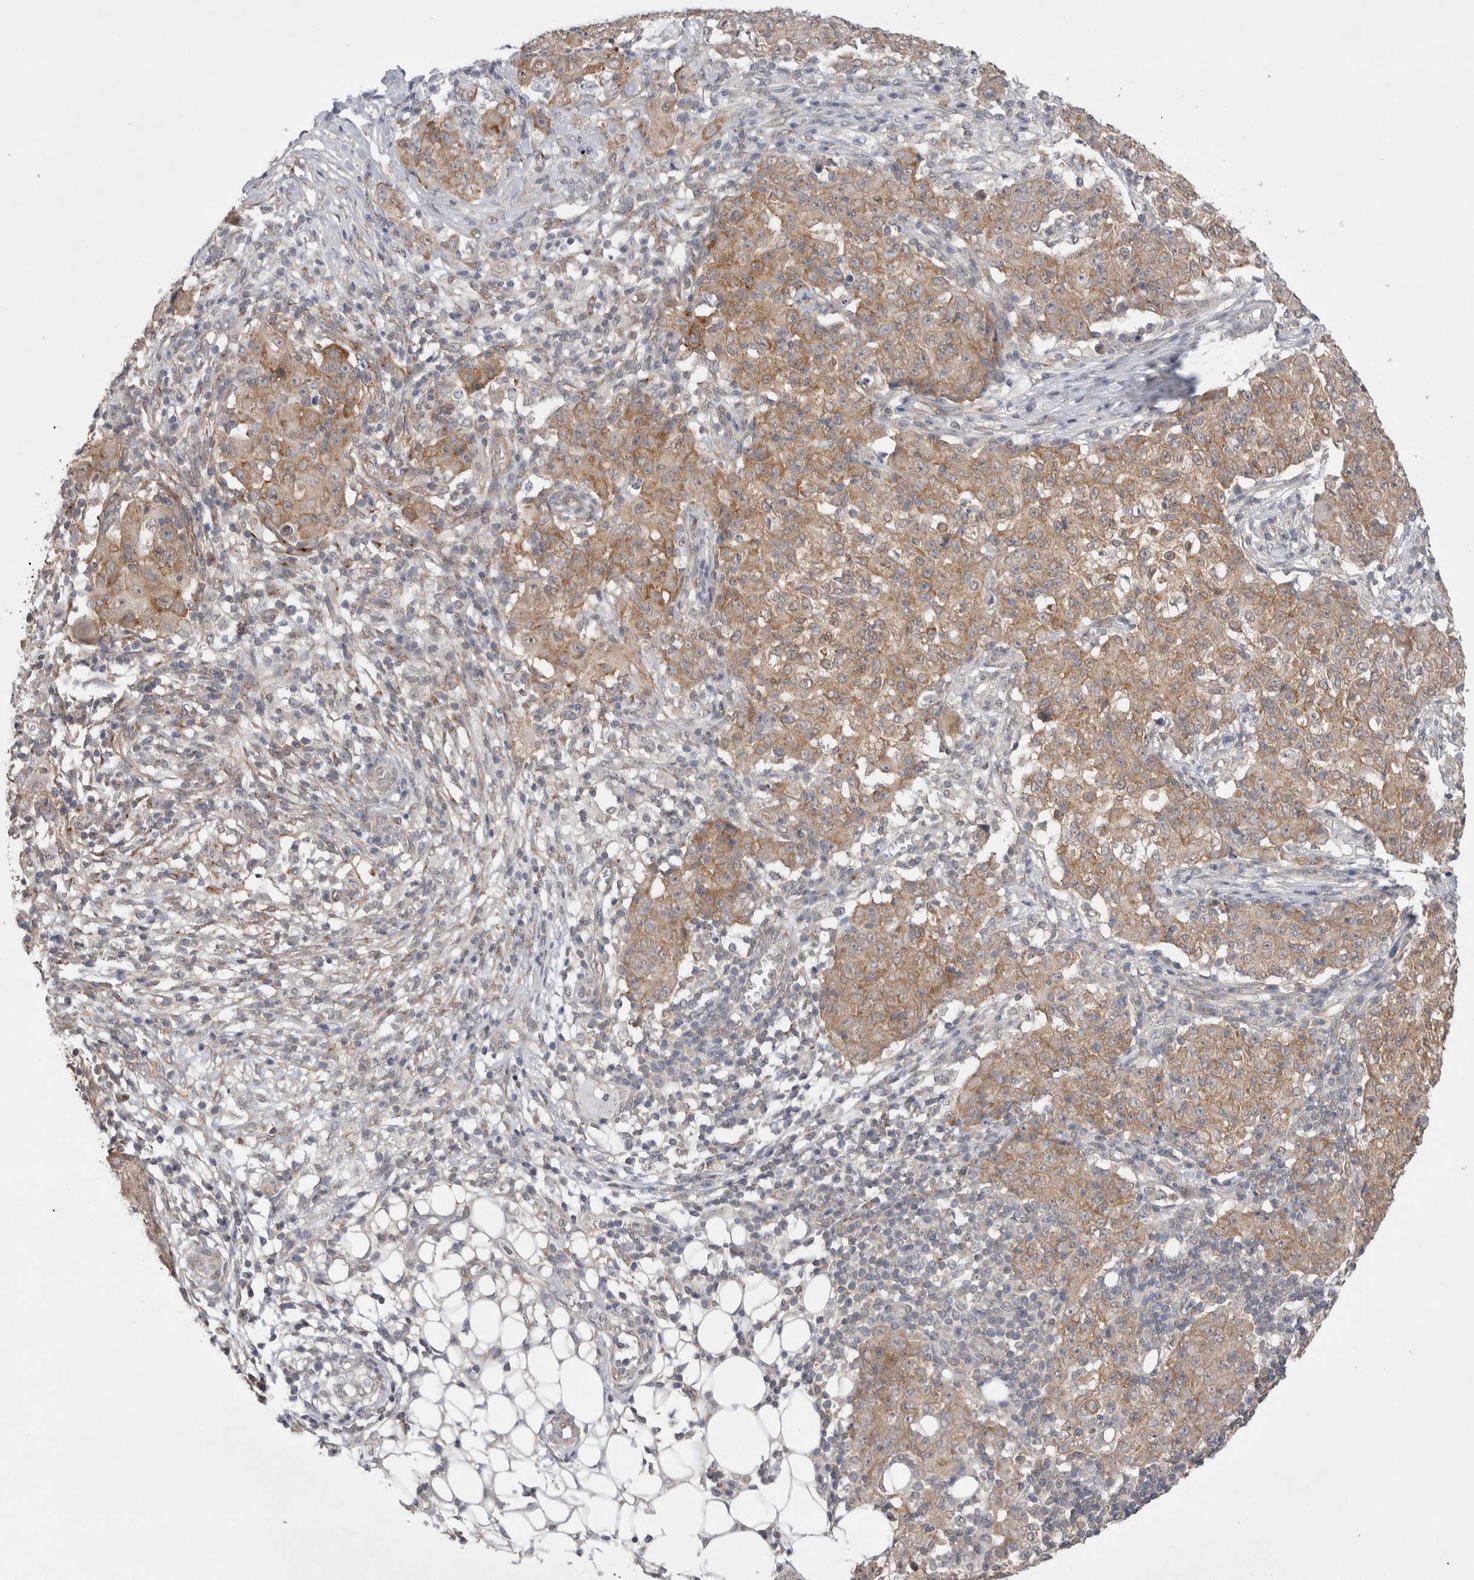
{"staining": {"intensity": "moderate", "quantity": ">75%", "location": "cytoplasmic/membranous"}, "tissue": "ovarian cancer", "cell_type": "Tumor cells", "image_type": "cancer", "snomed": [{"axis": "morphology", "description": "Carcinoma, endometroid"}, {"axis": "topography", "description": "Ovary"}], "caption": "This is an image of immunohistochemistry staining of ovarian endometroid carcinoma, which shows moderate staining in the cytoplasmic/membranous of tumor cells.", "gene": "WIPF2", "patient": {"sex": "female", "age": 42}}